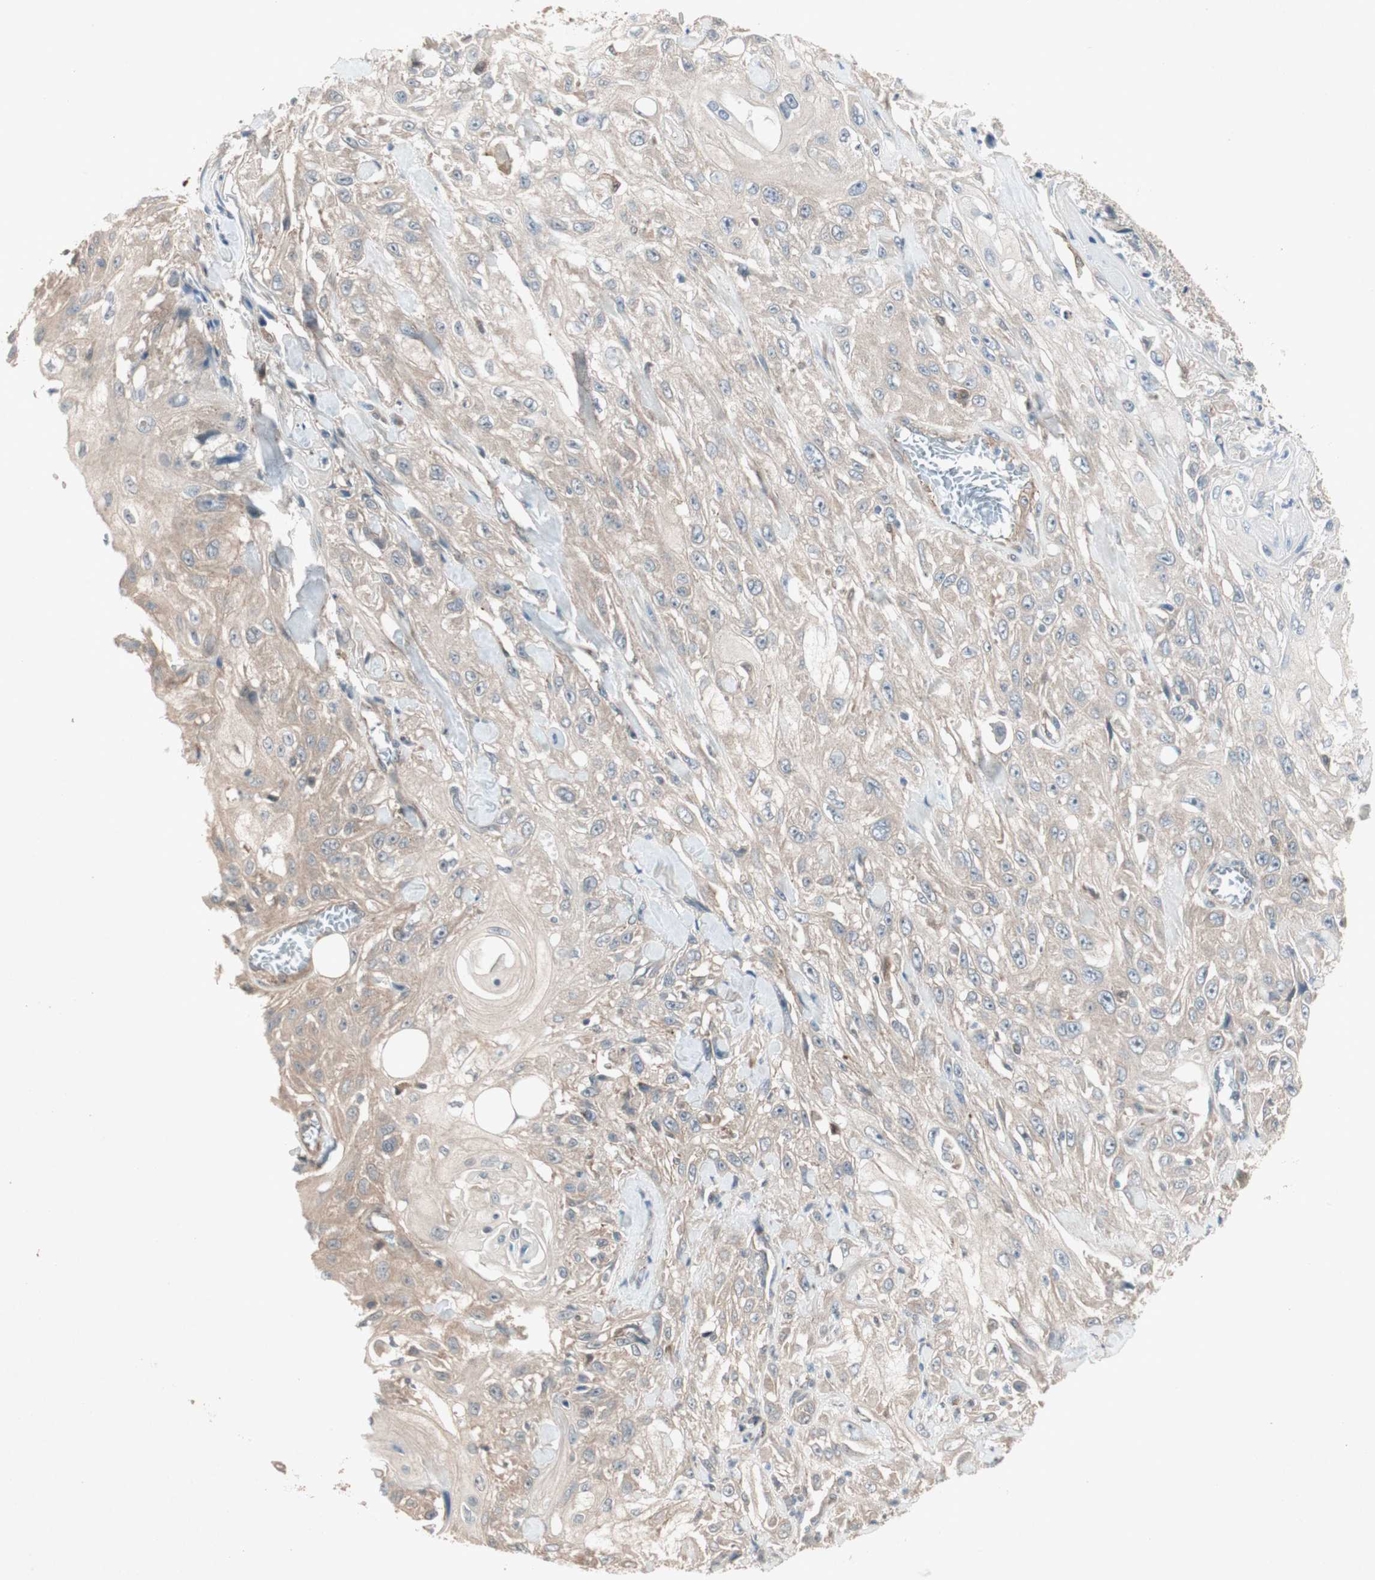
{"staining": {"intensity": "weak", "quantity": ">75%", "location": "cytoplasmic/membranous"}, "tissue": "skin cancer", "cell_type": "Tumor cells", "image_type": "cancer", "snomed": [{"axis": "morphology", "description": "Squamous cell carcinoma, NOS"}, {"axis": "morphology", "description": "Squamous cell carcinoma, metastatic, NOS"}, {"axis": "topography", "description": "Skin"}, {"axis": "topography", "description": "Lymph node"}], "caption": "The micrograph exhibits a brown stain indicating the presence of a protein in the cytoplasmic/membranous of tumor cells in skin cancer (squamous cell carcinoma).", "gene": "SDSL", "patient": {"sex": "male", "age": 75}}